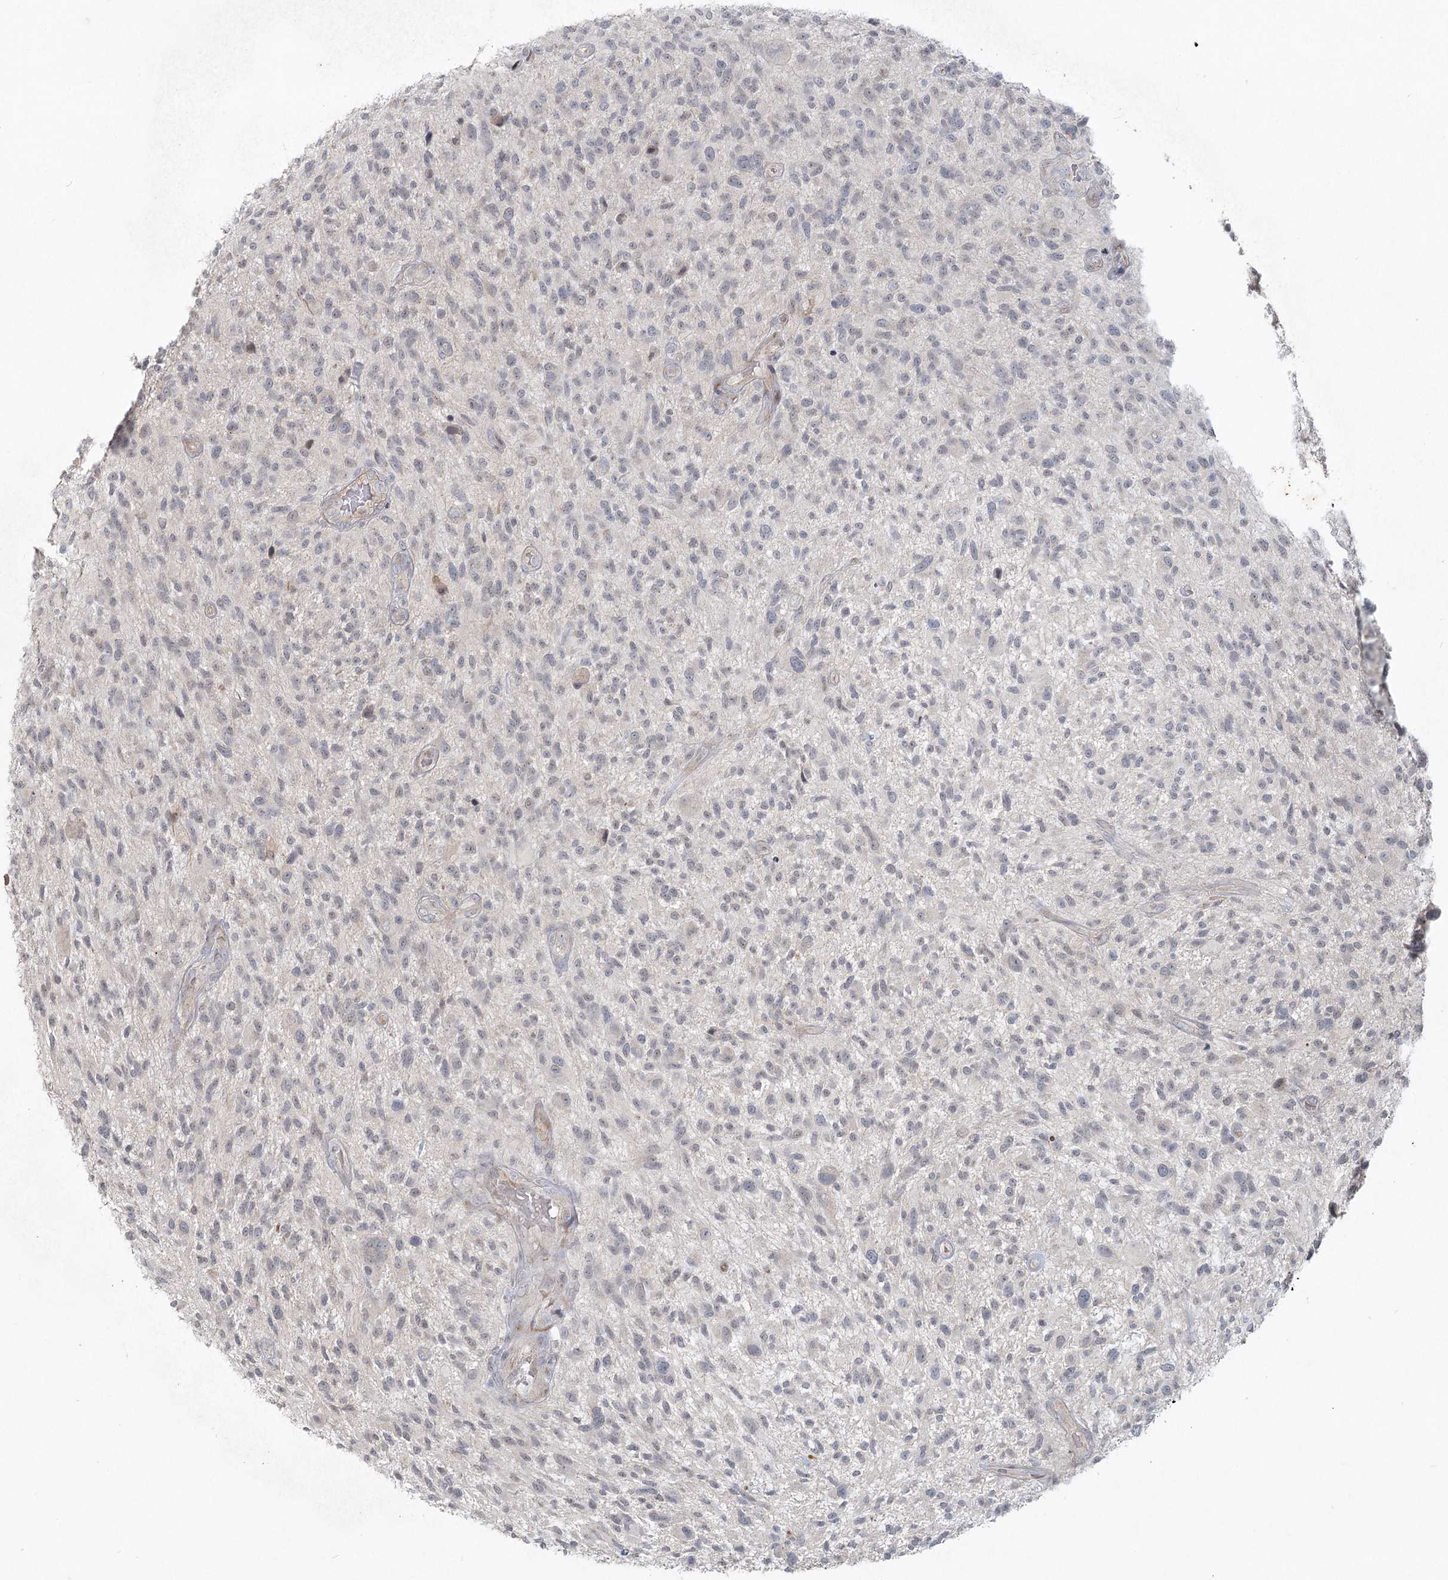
{"staining": {"intensity": "negative", "quantity": "none", "location": "none"}, "tissue": "glioma", "cell_type": "Tumor cells", "image_type": "cancer", "snomed": [{"axis": "morphology", "description": "Glioma, malignant, High grade"}, {"axis": "topography", "description": "Brain"}], "caption": "This is an immunohistochemistry (IHC) micrograph of glioma. There is no expression in tumor cells.", "gene": "LRP2BP", "patient": {"sex": "male", "age": 47}}